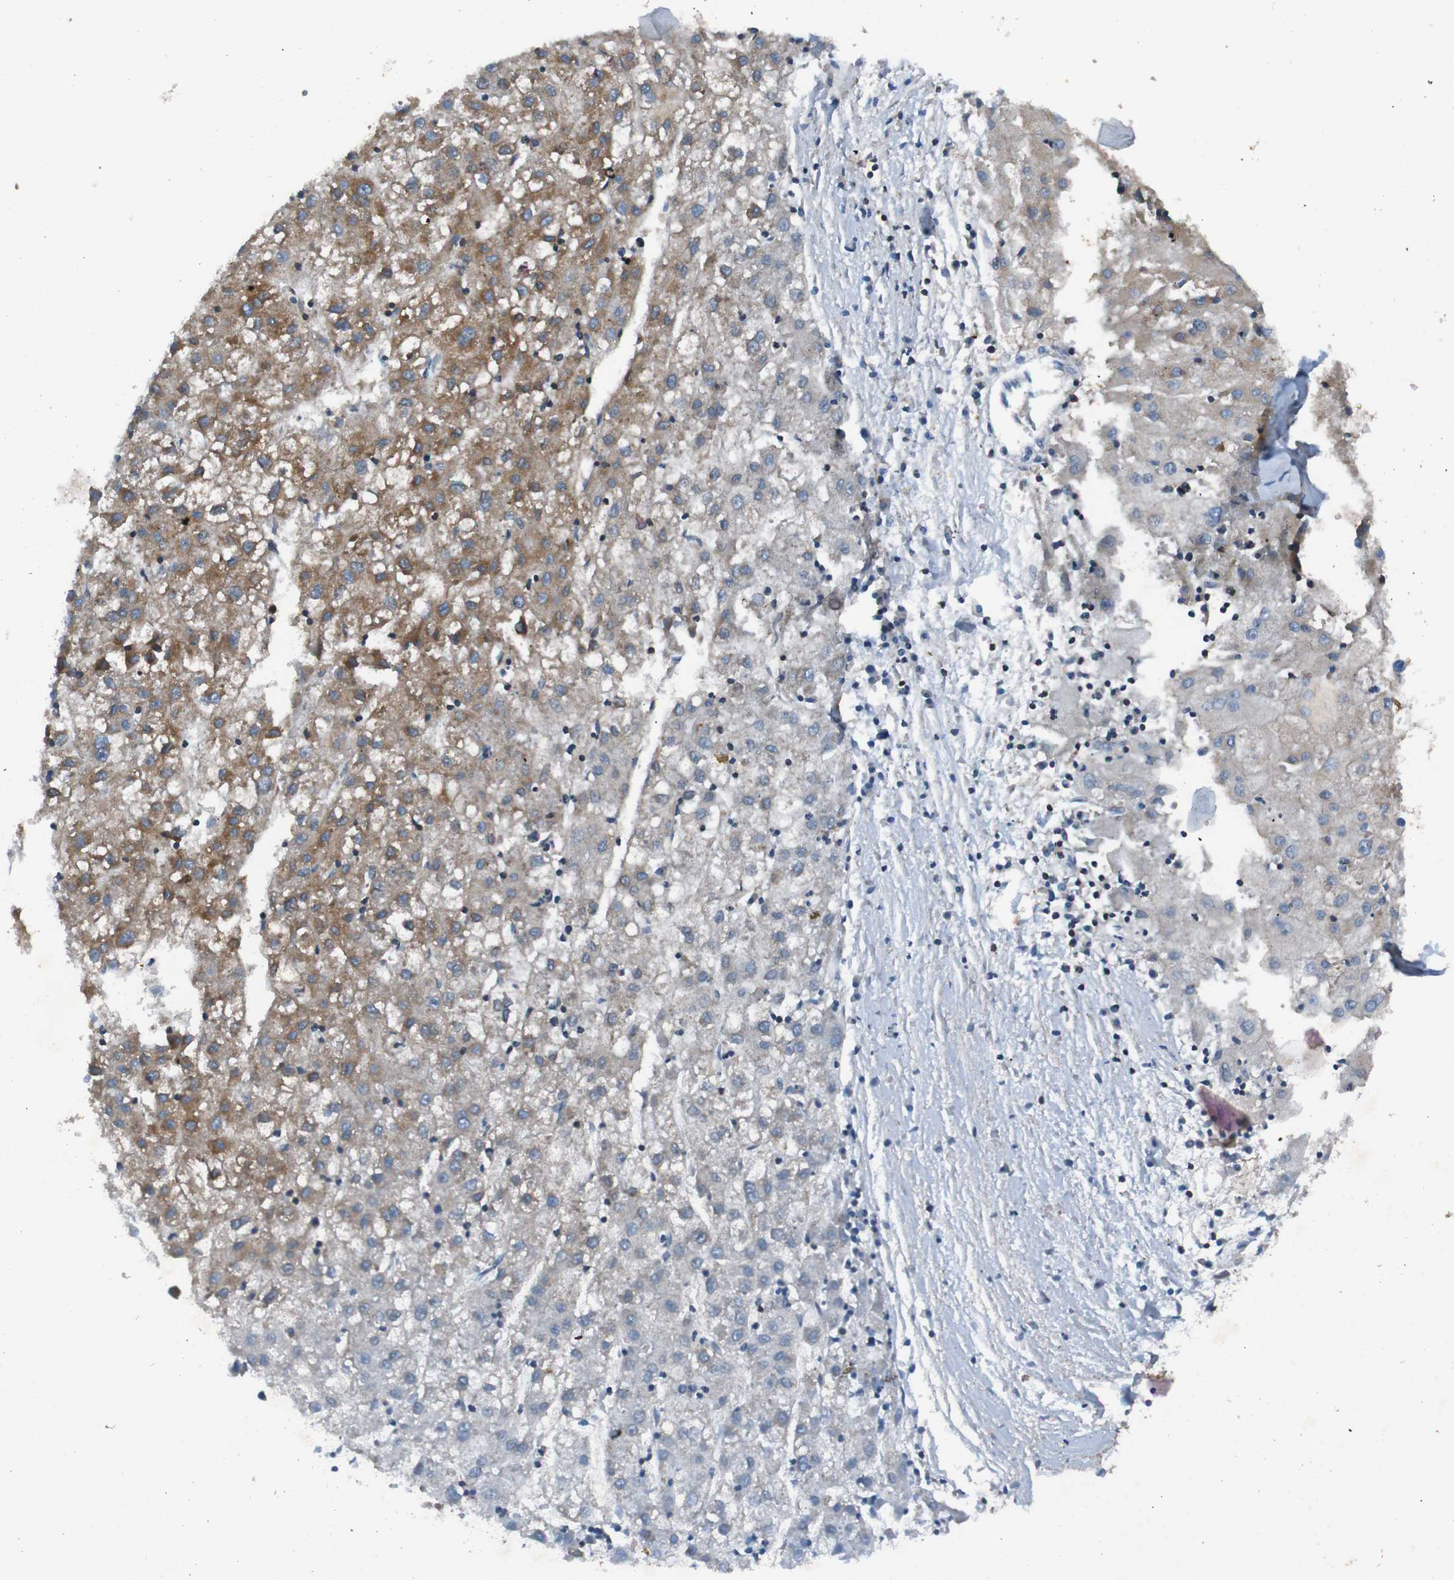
{"staining": {"intensity": "moderate", "quantity": "25%-75%", "location": "cytoplasmic/membranous"}, "tissue": "liver cancer", "cell_type": "Tumor cells", "image_type": "cancer", "snomed": [{"axis": "morphology", "description": "Carcinoma, Hepatocellular, NOS"}, {"axis": "topography", "description": "Liver"}], "caption": "IHC of human liver cancer (hepatocellular carcinoma) shows medium levels of moderate cytoplasmic/membranous staining in about 25%-75% of tumor cells.", "gene": "RAB5B", "patient": {"sex": "male", "age": 72}}